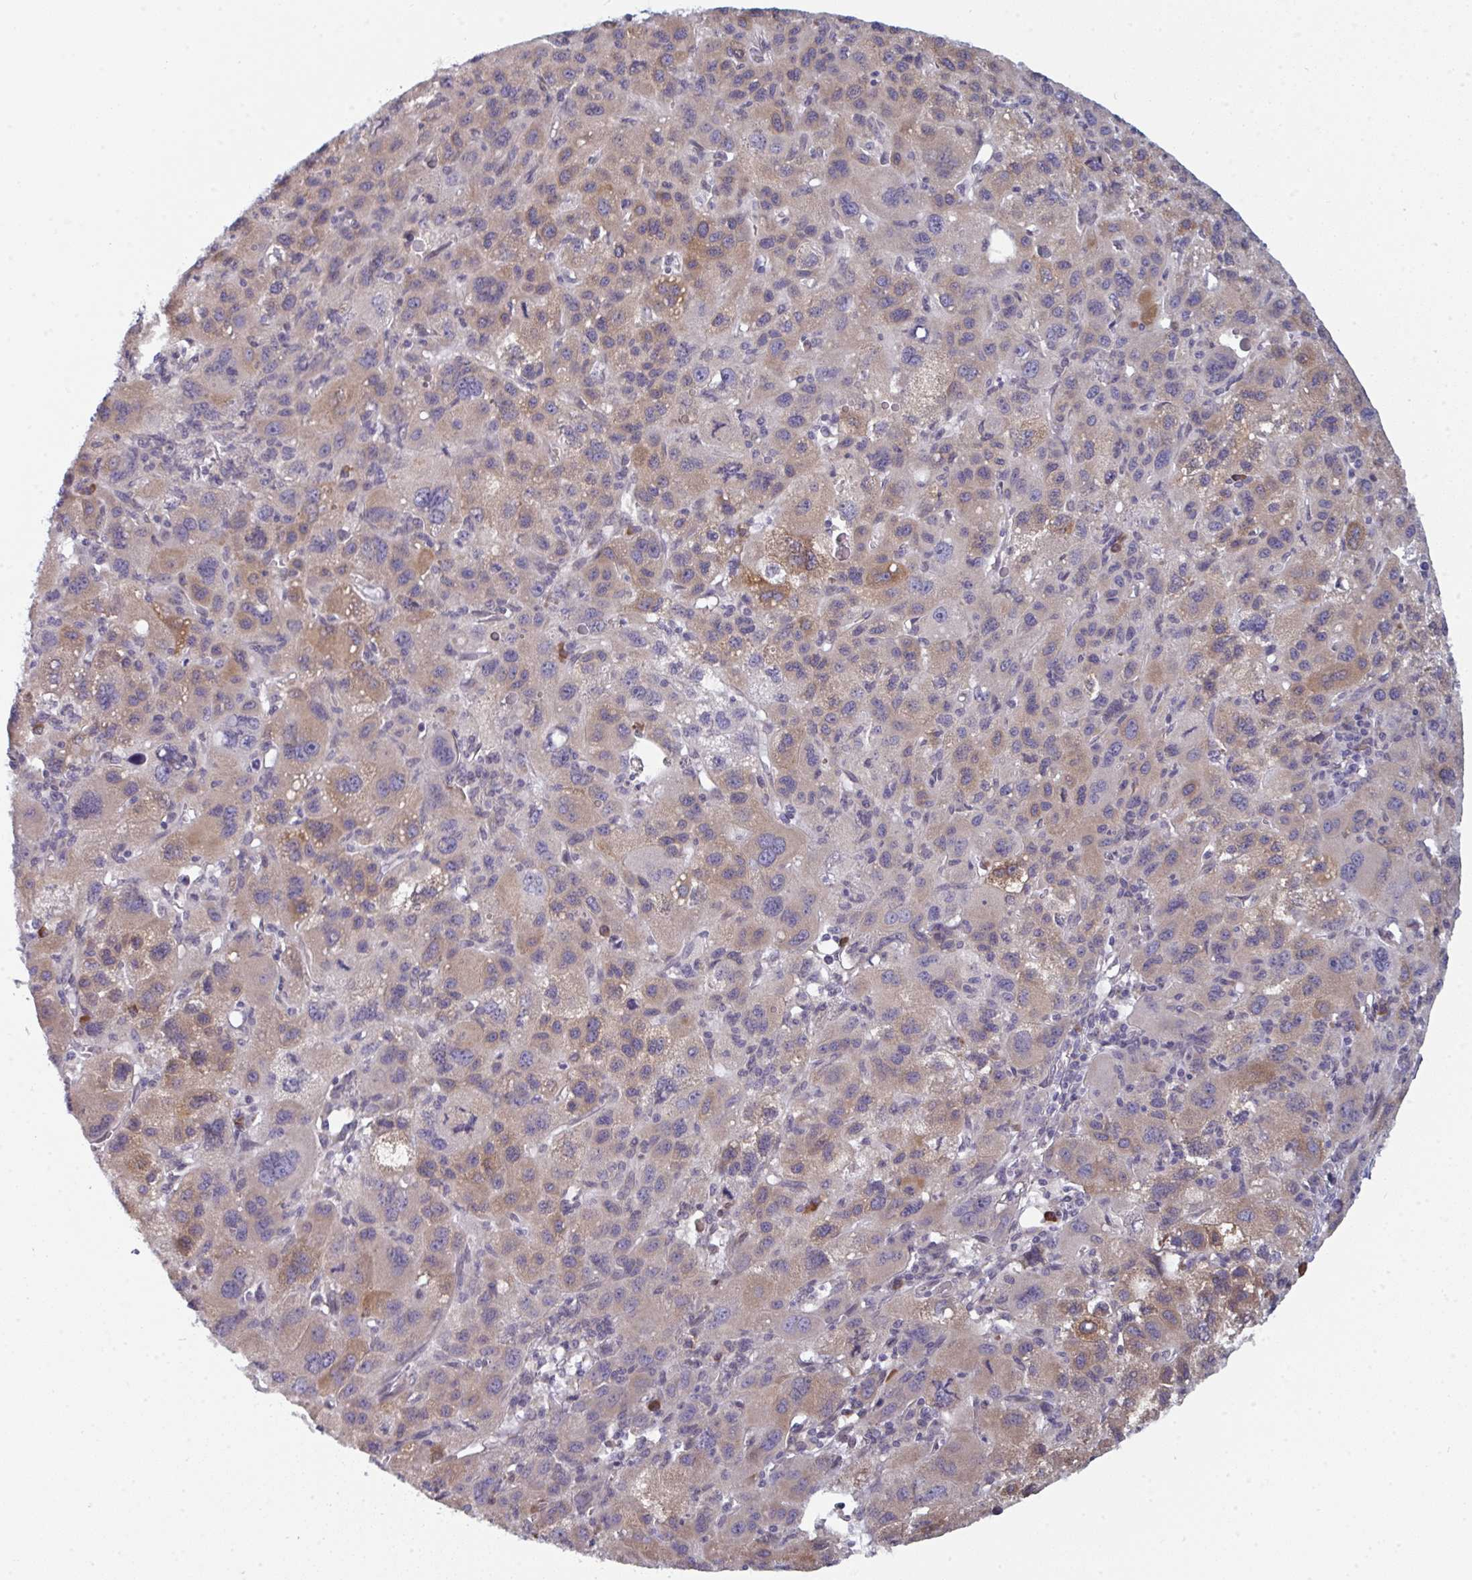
{"staining": {"intensity": "moderate", "quantity": "25%-75%", "location": "cytoplasmic/membranous"}, "tissue": "liver cancer", "cell_type": "Tumor cells", "image_type": "cancer", "snomed": [{"axis": "morphology", "description": "Carcinoma, Hepatocellular, NOS"}, {"axis": "topography", "description": "Liver"}], "caption": "DAB (3,3'-diaminobenzidine) immunohistochemical staining of liver cancer demonstrates moderate cytoplasmic/membranous protein expression in approximately 25%-75% of tumor cells.", "gene": "LYSMD4", "patient": {"sex": "female", "age": 77}}